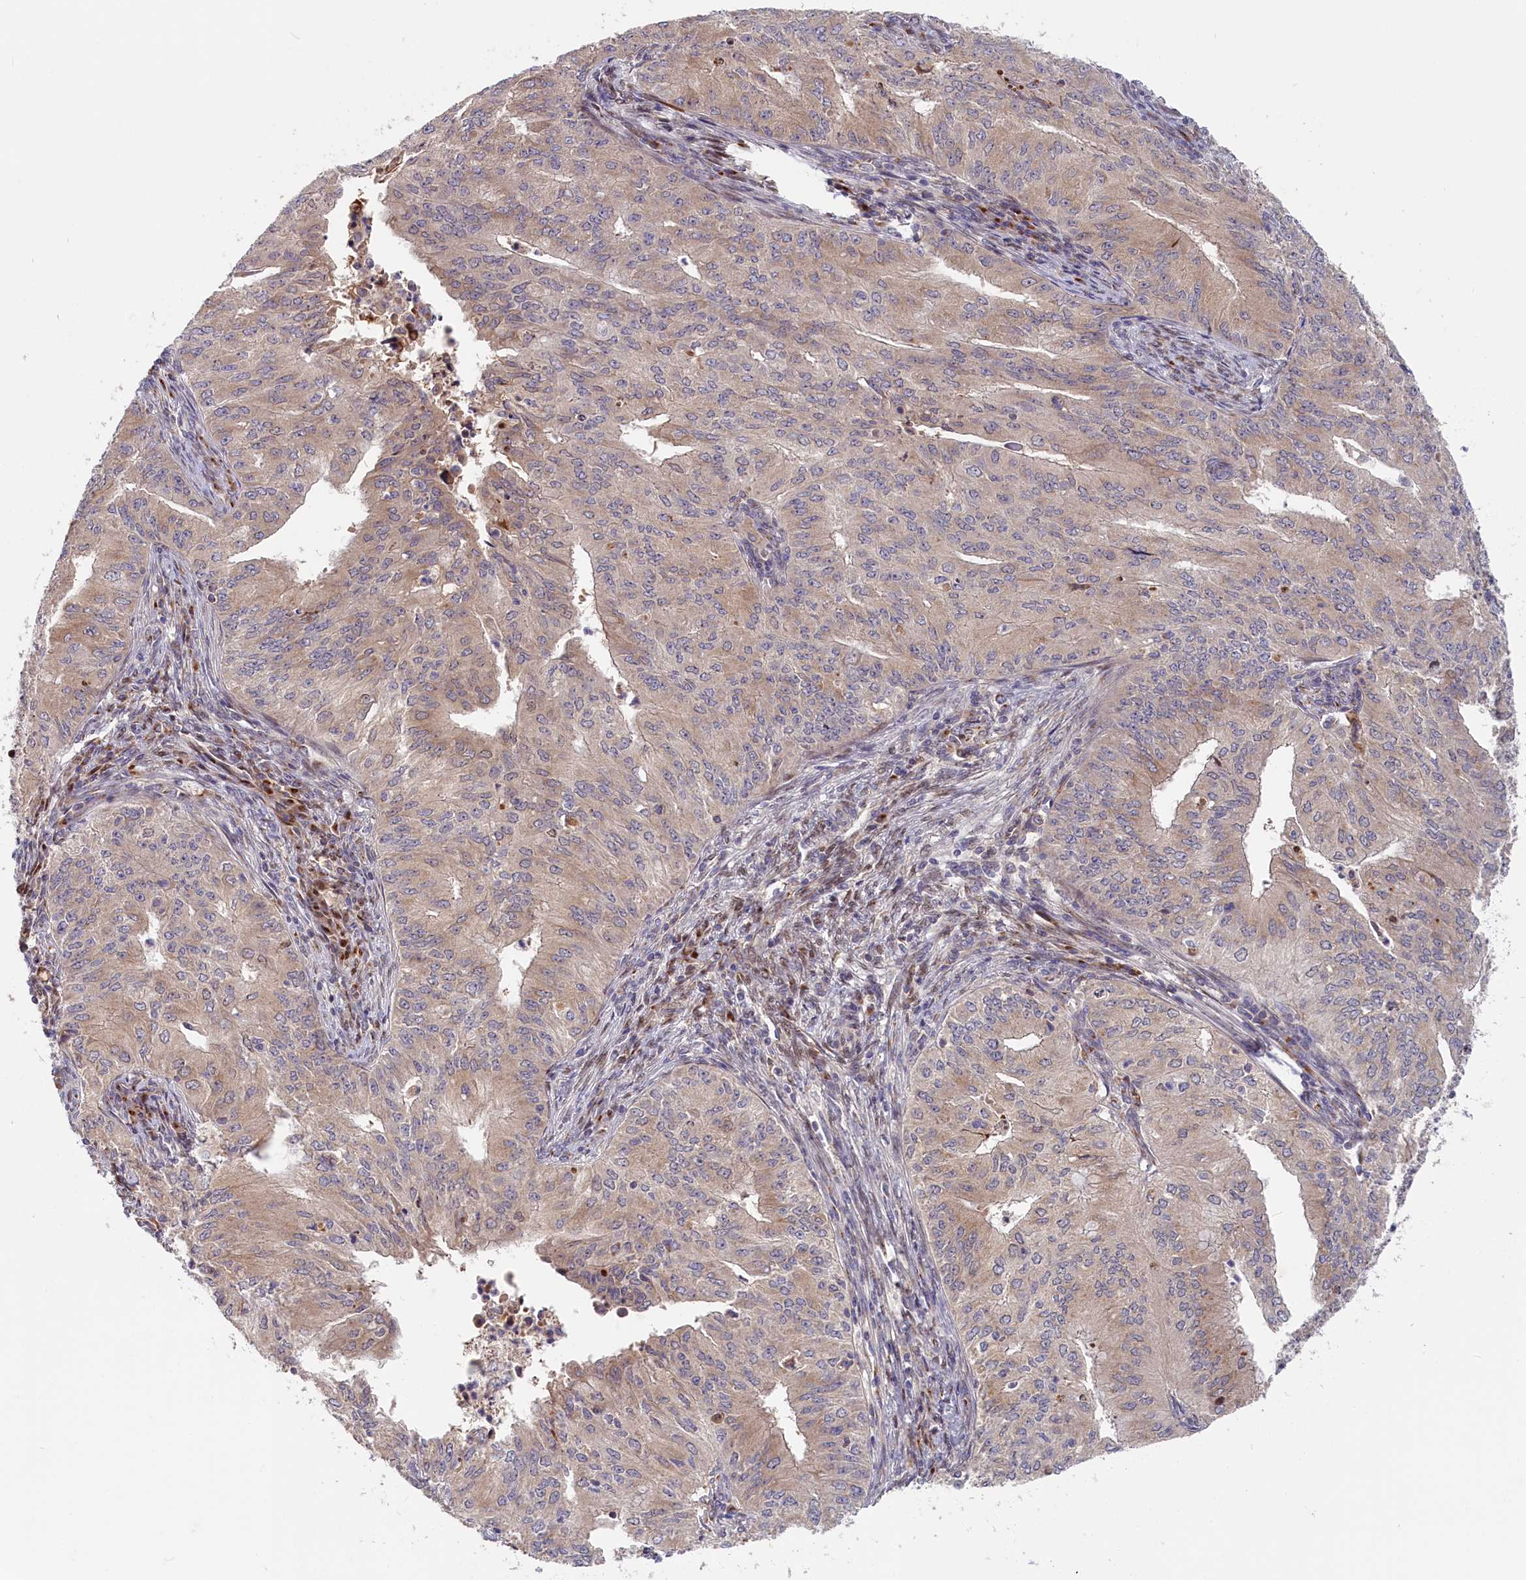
{"staining": {"intensity": "weak", "quantity": "<25%", "location": "cytoplasmic/membranous"}, "tissue": "endometrial cancer", "cell_type": "Tumor cells", "image_type": "cancer", "snomed": [{"axis": "morphology", "description": "Adenocarcinoma, NOS"}, {"axis": "topography", "description": "Endometrium"}], "caption": "This histopathology image is of endometrial adenocarcinoma stained with immunohistochemistry (IHC) to label a protein in brown with the nuclei are counter-stained blue. There is no expression in tumor cells.", "gene": "CHST12", "patient": {"sex": "female", "age": 50}}